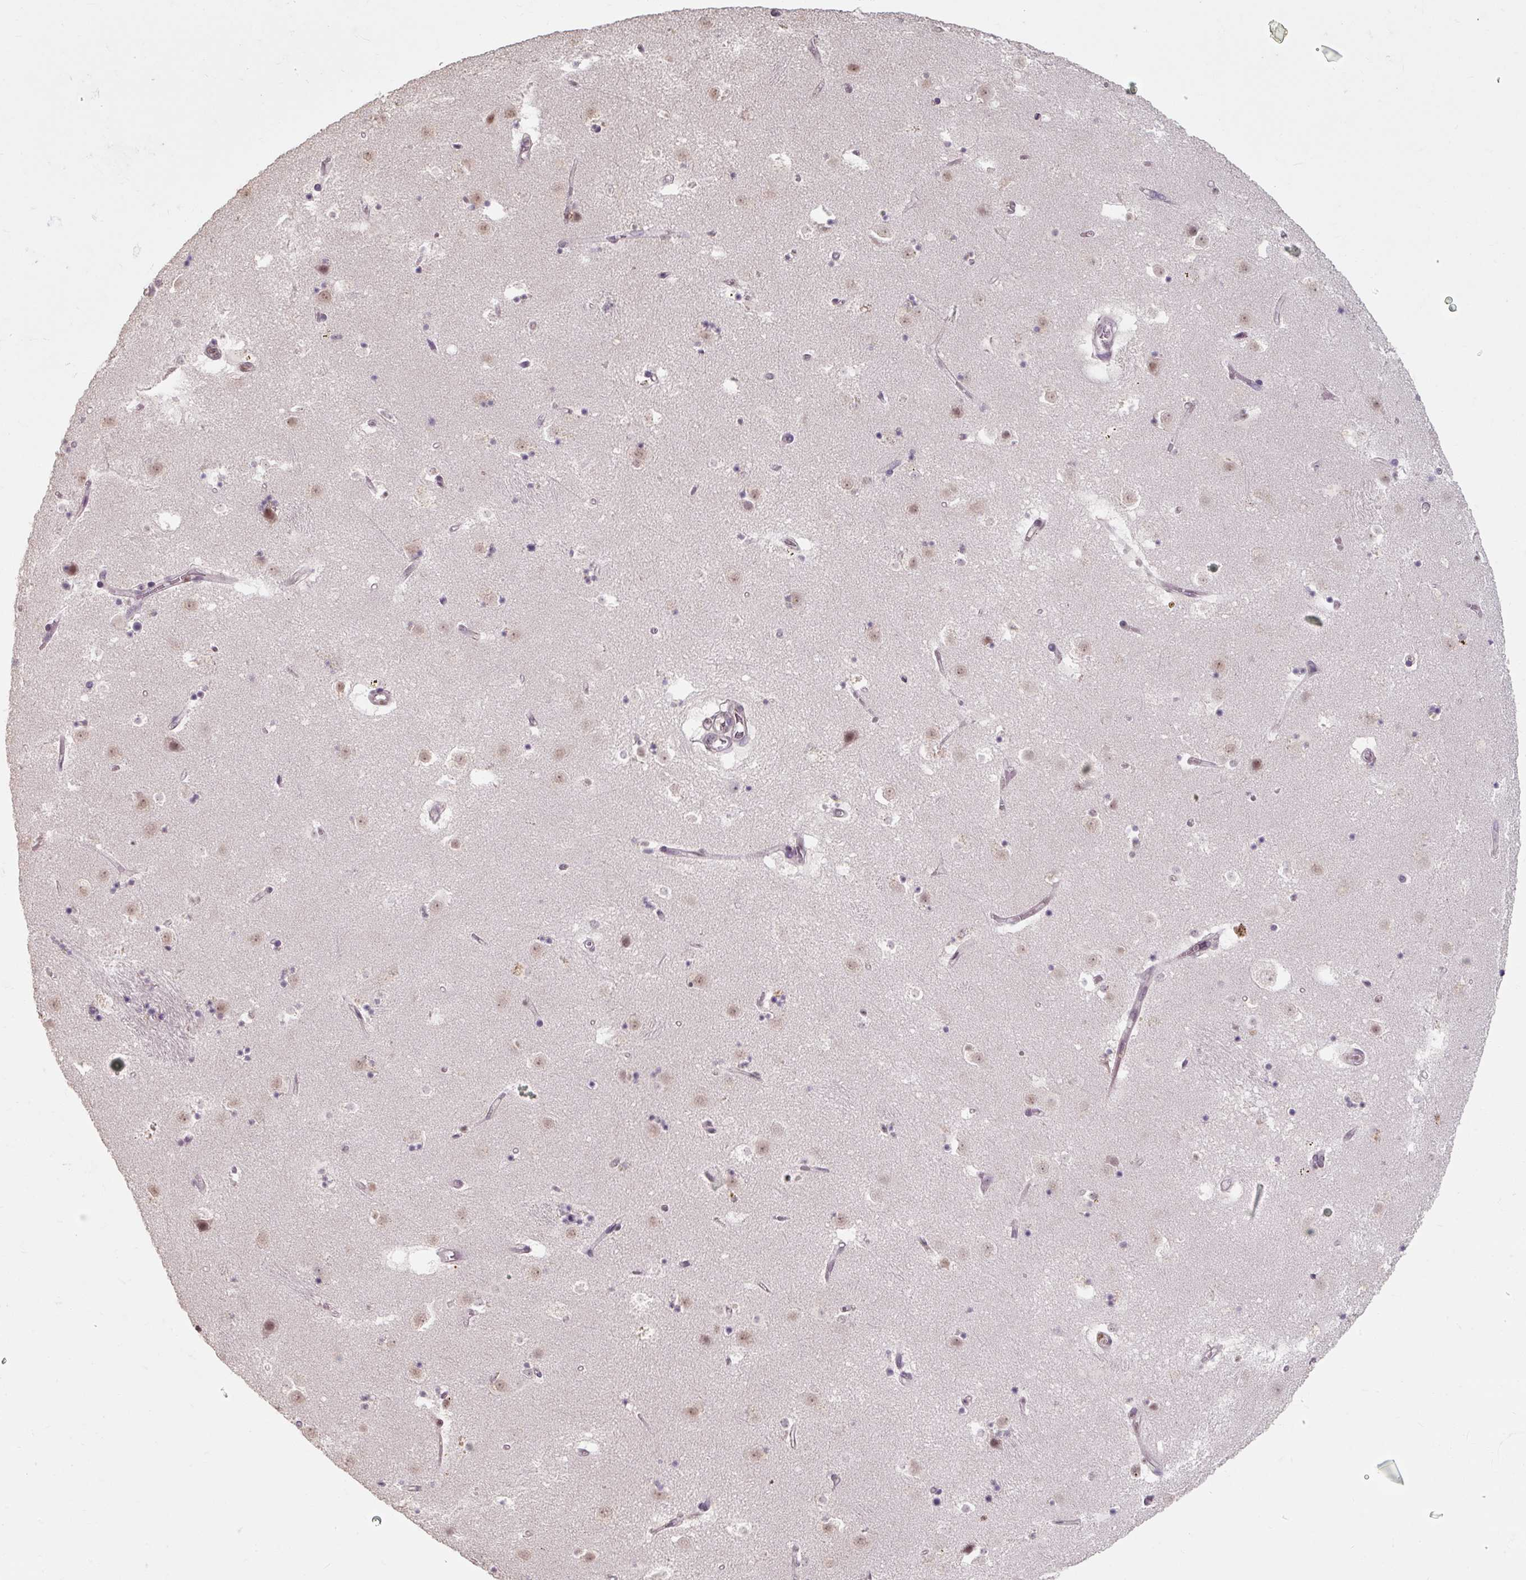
{"staining": {"intensity": "negative", "quantity": "none", "location": "none"}, "tissue": "caudate", "cell_type": "Glial cells", "image_type": "normal", "snomed": [{"axis": "morphology", "description": "Normal tissue, NOS"}, {"axis": "topography", "description": "Lateral ventricle wall"}], "caption": "Immunohistochemical staining of normal caudate shows no significant staining in glial cells.", "gene": "ENSG00000291316", "patient": {"sex": "male", "age": 58}}